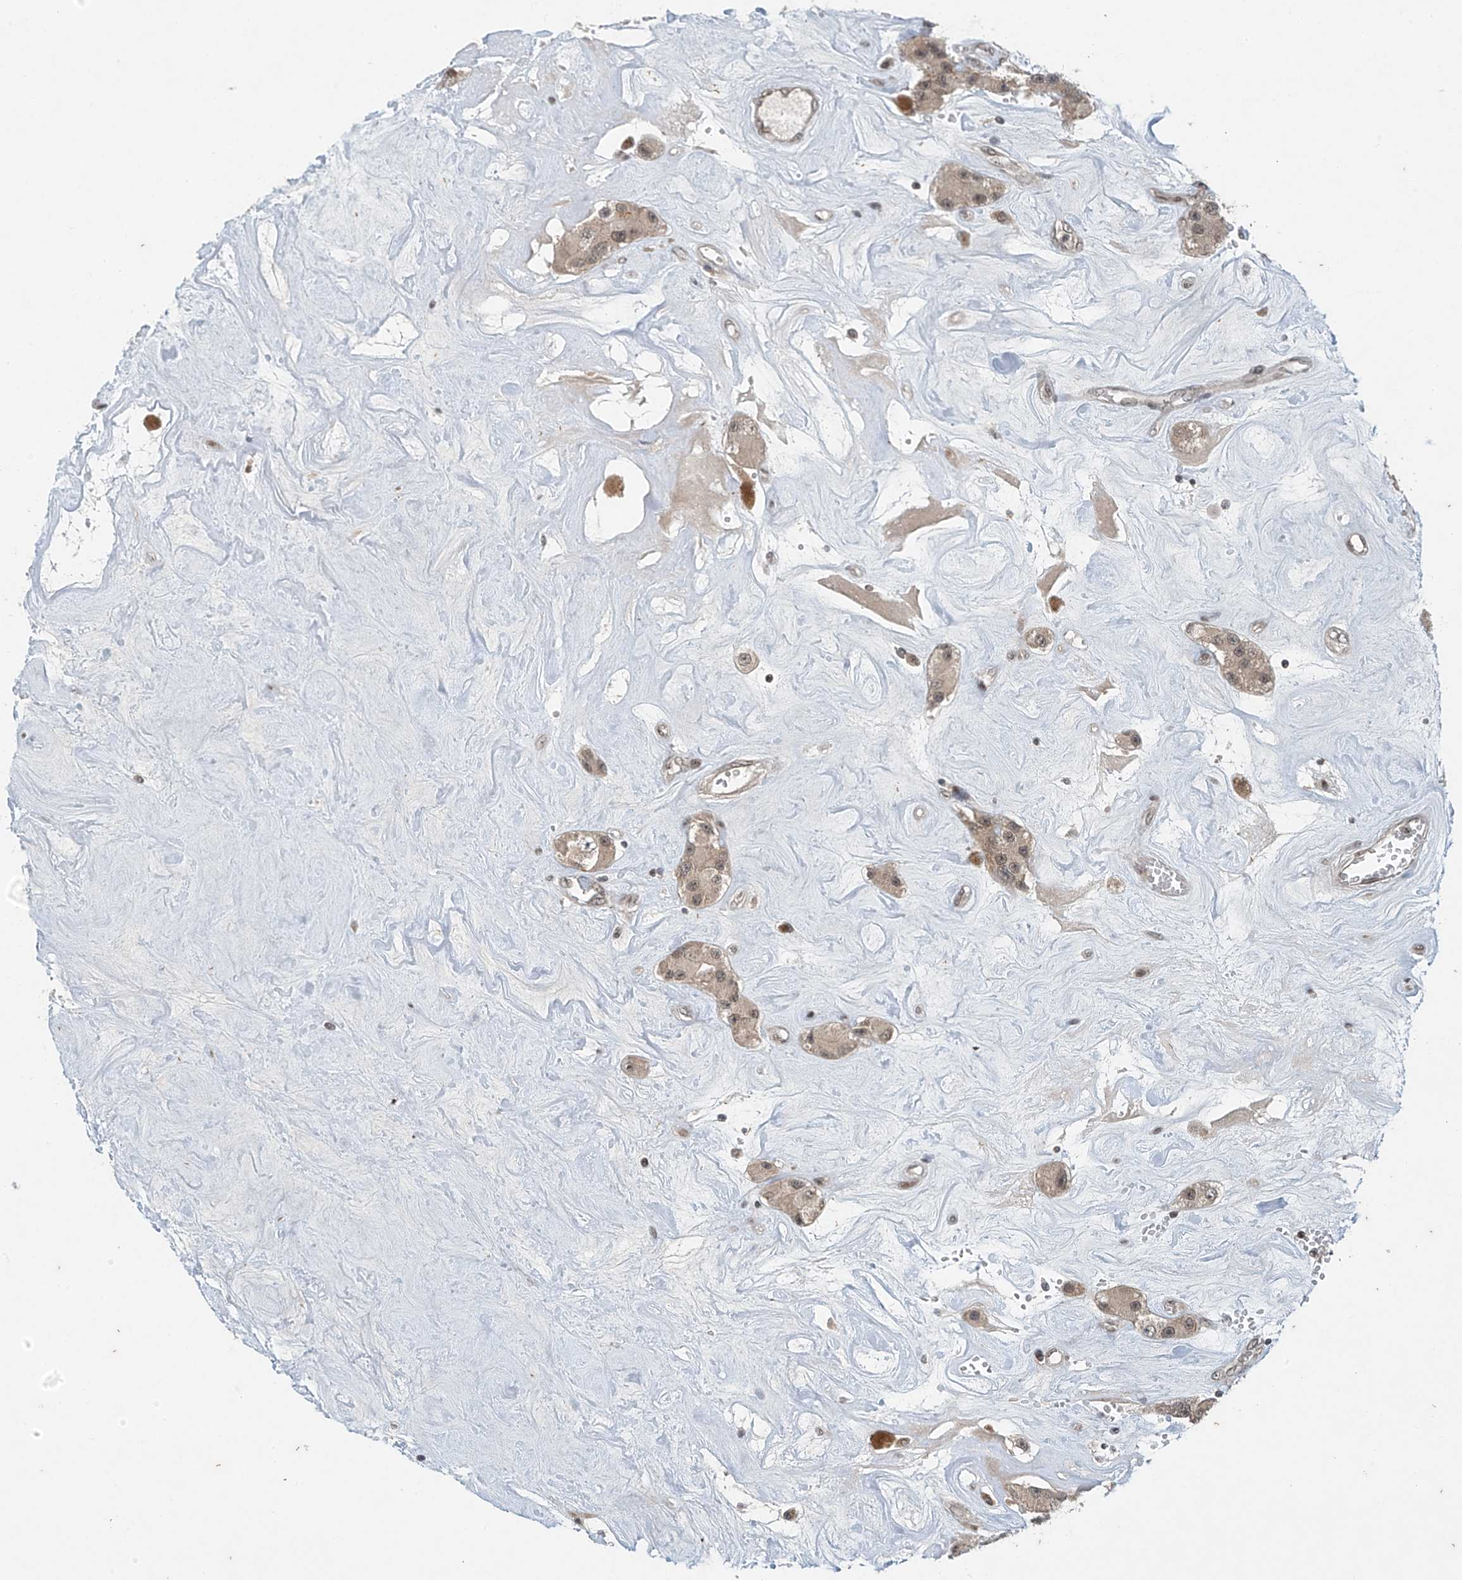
{"staining": {"intensity": "weak", "quantity": "25%-75%", "location": "nuclear"}, "tissue": "carcinoid", "cell_type": "Tumor cells", "image_type": "cancer", "snomed": [{"axis": "morphology", "description": "Carcinoid, malignant, NOS"}, {"axis": "topography", "description": "Pancreas"}], "caption": "Immunohistochemical staining of human malignant carcinoid exhibits low levels of weak nuclear protein staining in about 25%-75% of tumor cells.", "gene": "TAF8", "patient": {"sex": "male", "age": 41}}